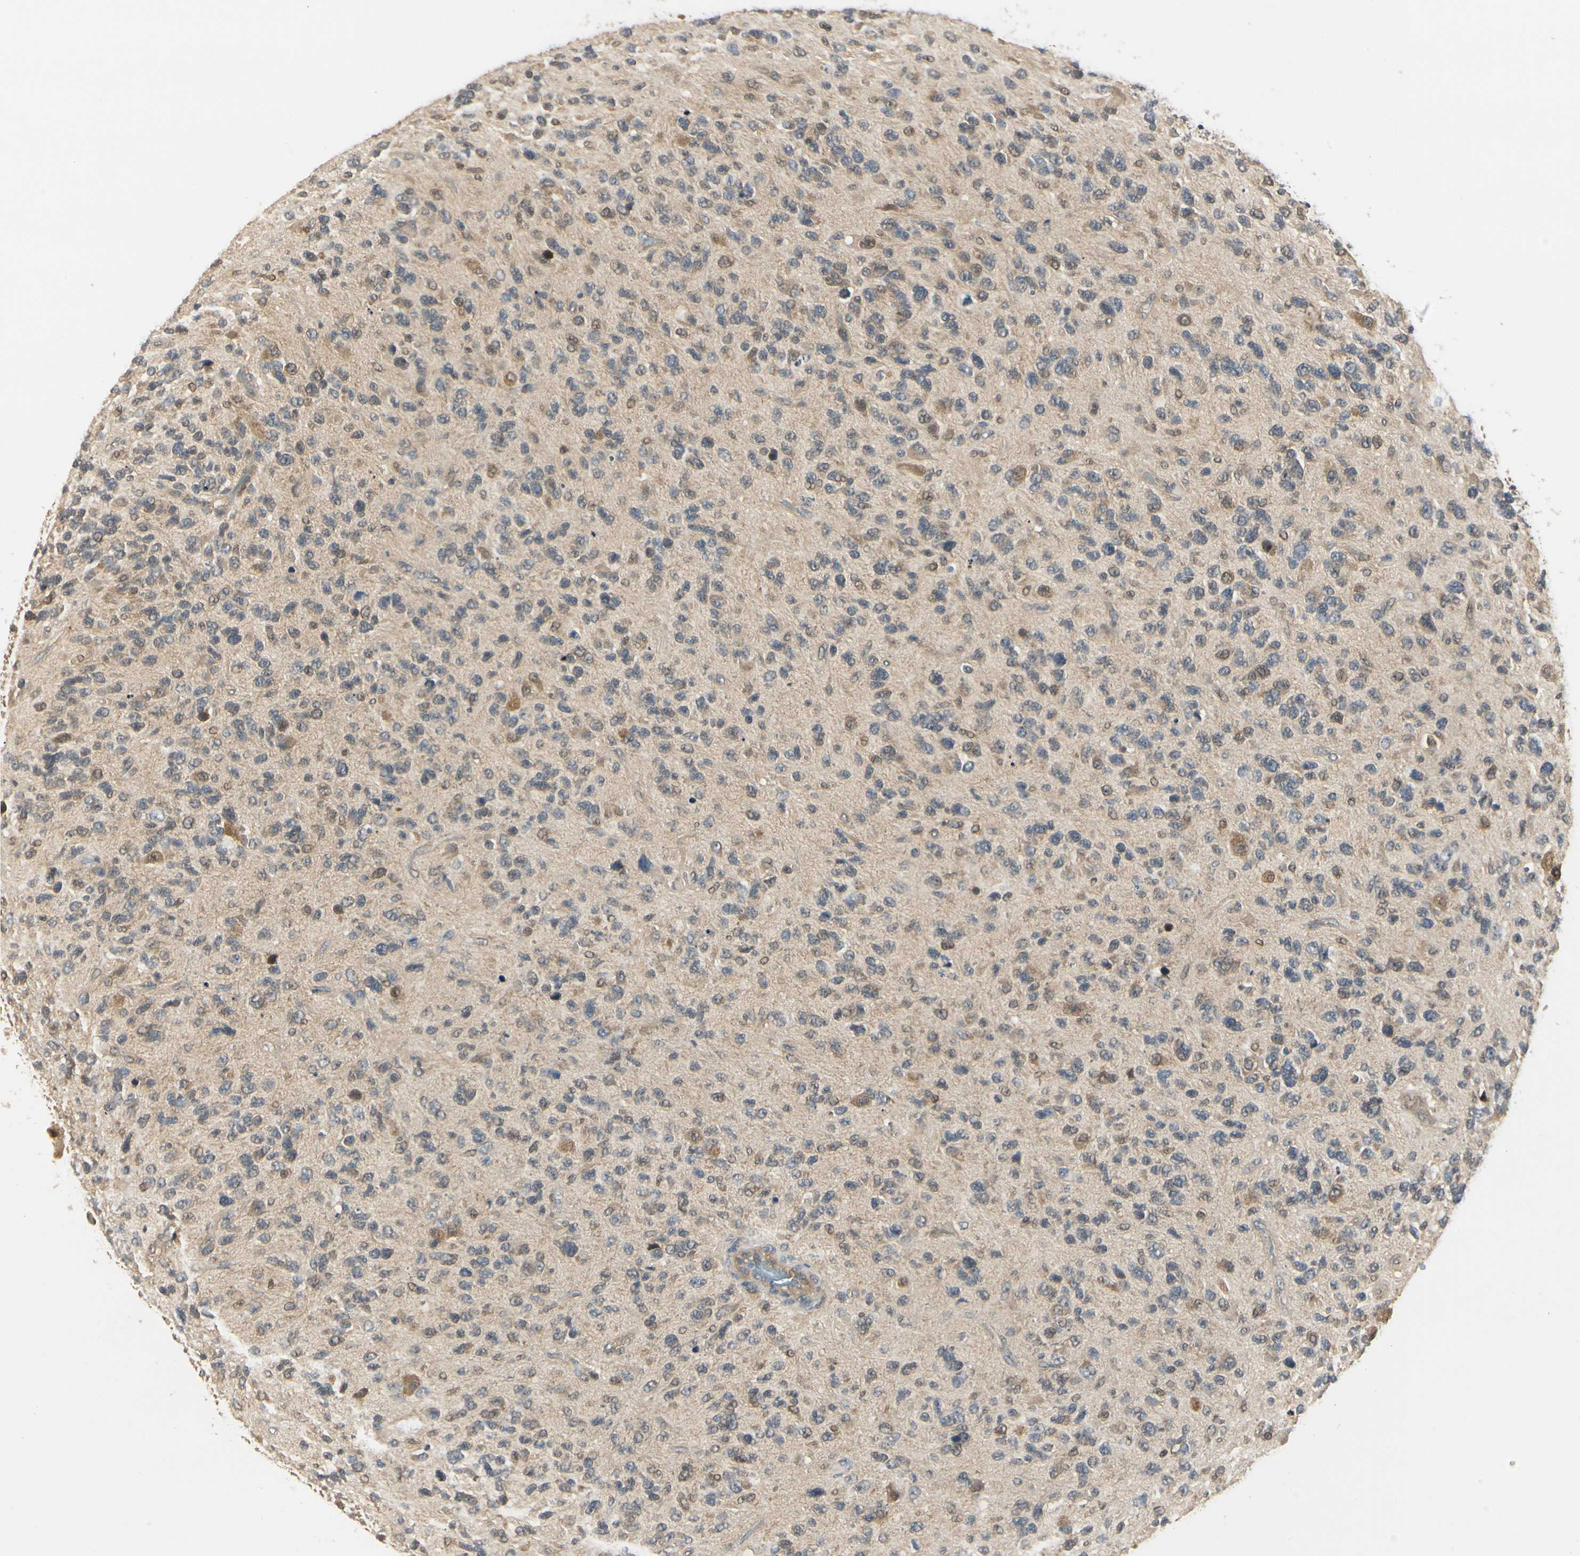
{"staining": {"intensity": "weak", "quantity": "25%-75%", "location": "cytoplasmic/membranous"}, "tissue": "glioma", "cell_type": "Tumor cells", "image_type": "cancer", "snomed": [{"axis": "morphology", "description": "Glioma, malignant, High grade"}, {"axis": "topography", "description": "Brain"}], "caption": "Protein analysis of malignant glioma (high-grade) tissue displays weak cytoplasmic/membranous staining in about 25%-75% of tumor cells.", "gene": "UBE2Z", "patient": {"sex": "female", "age": 58}}